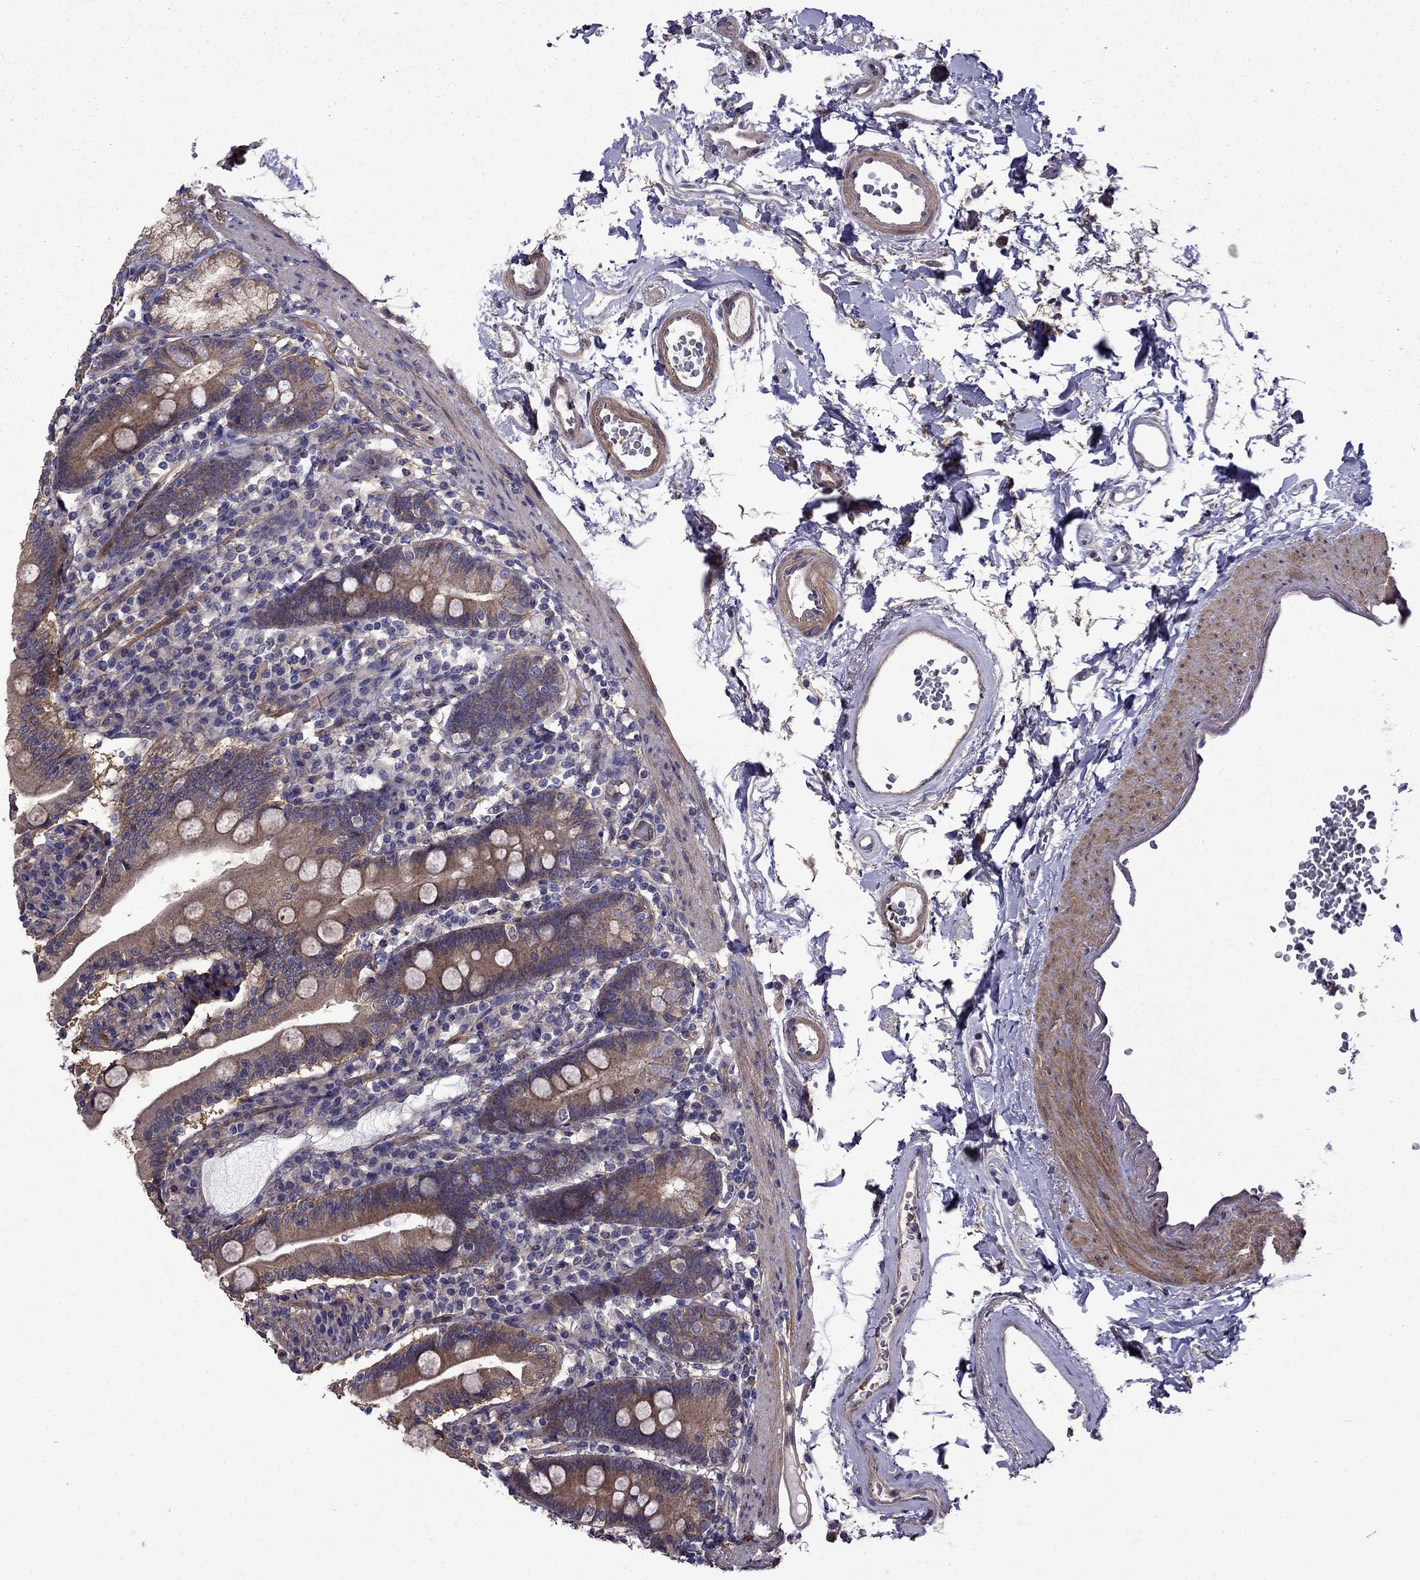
{"staining": {"intensity": "moderate", "quantity": ">75%", "location": "cytoplasmic/membranous"}, "tissue": "duodenum", "cell_type": "Glandular cells", "image_type": "normal", "snomed": [{"axis": "morphology", "description": "Normal tissue, NOS"}, {"axis": "topography", "description": "Duodenum"}], "caption": "A histopathology image showing moderate cytoplasmic/membranous expression in approximately >75% of glandular cells in unremarkable duodenum, as visualized by brown immunohistochemical staining.", "gene": "ITGB1", "patient": {"sex": "female", "age": 67}}